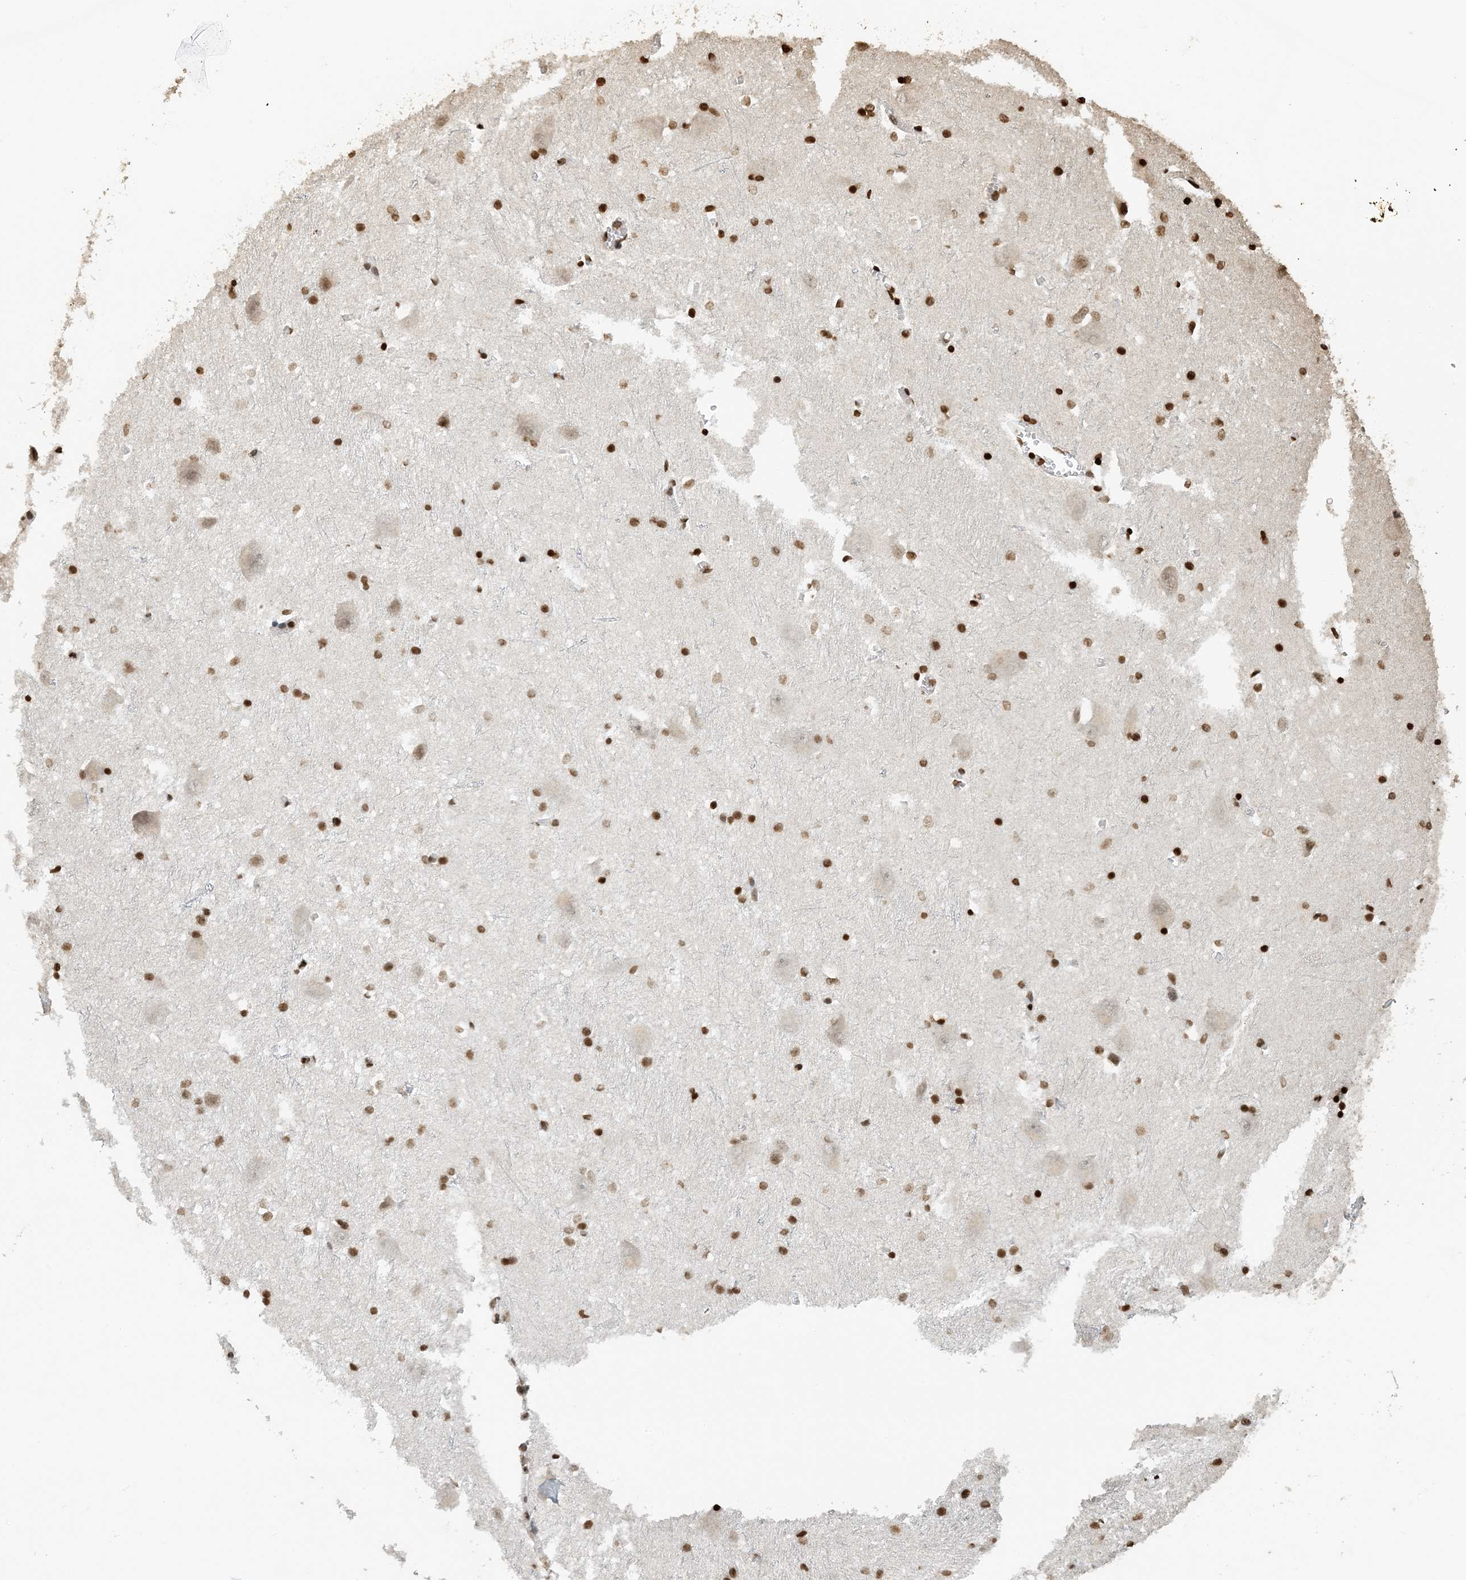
{"staining": {"intensity": "strong", "quantity": ">75%", "location": "nuclear"}, "tissue": "caudate", "cell_type": "Glial cells", "image_type": "normal", "snomed": [{"axis": "morphology", "description": "Normal tissue, NOS"}, {"axis": "topography", "description": "Lateral ventricle wall"}], "caption": "Approximately >75% of glial cells in benign caudate exhibit strong nuclear protein staining as visualized by brown immunohistochemical staining.", "gene": "H3", "patient": {"sex": "male", "age": 37}}